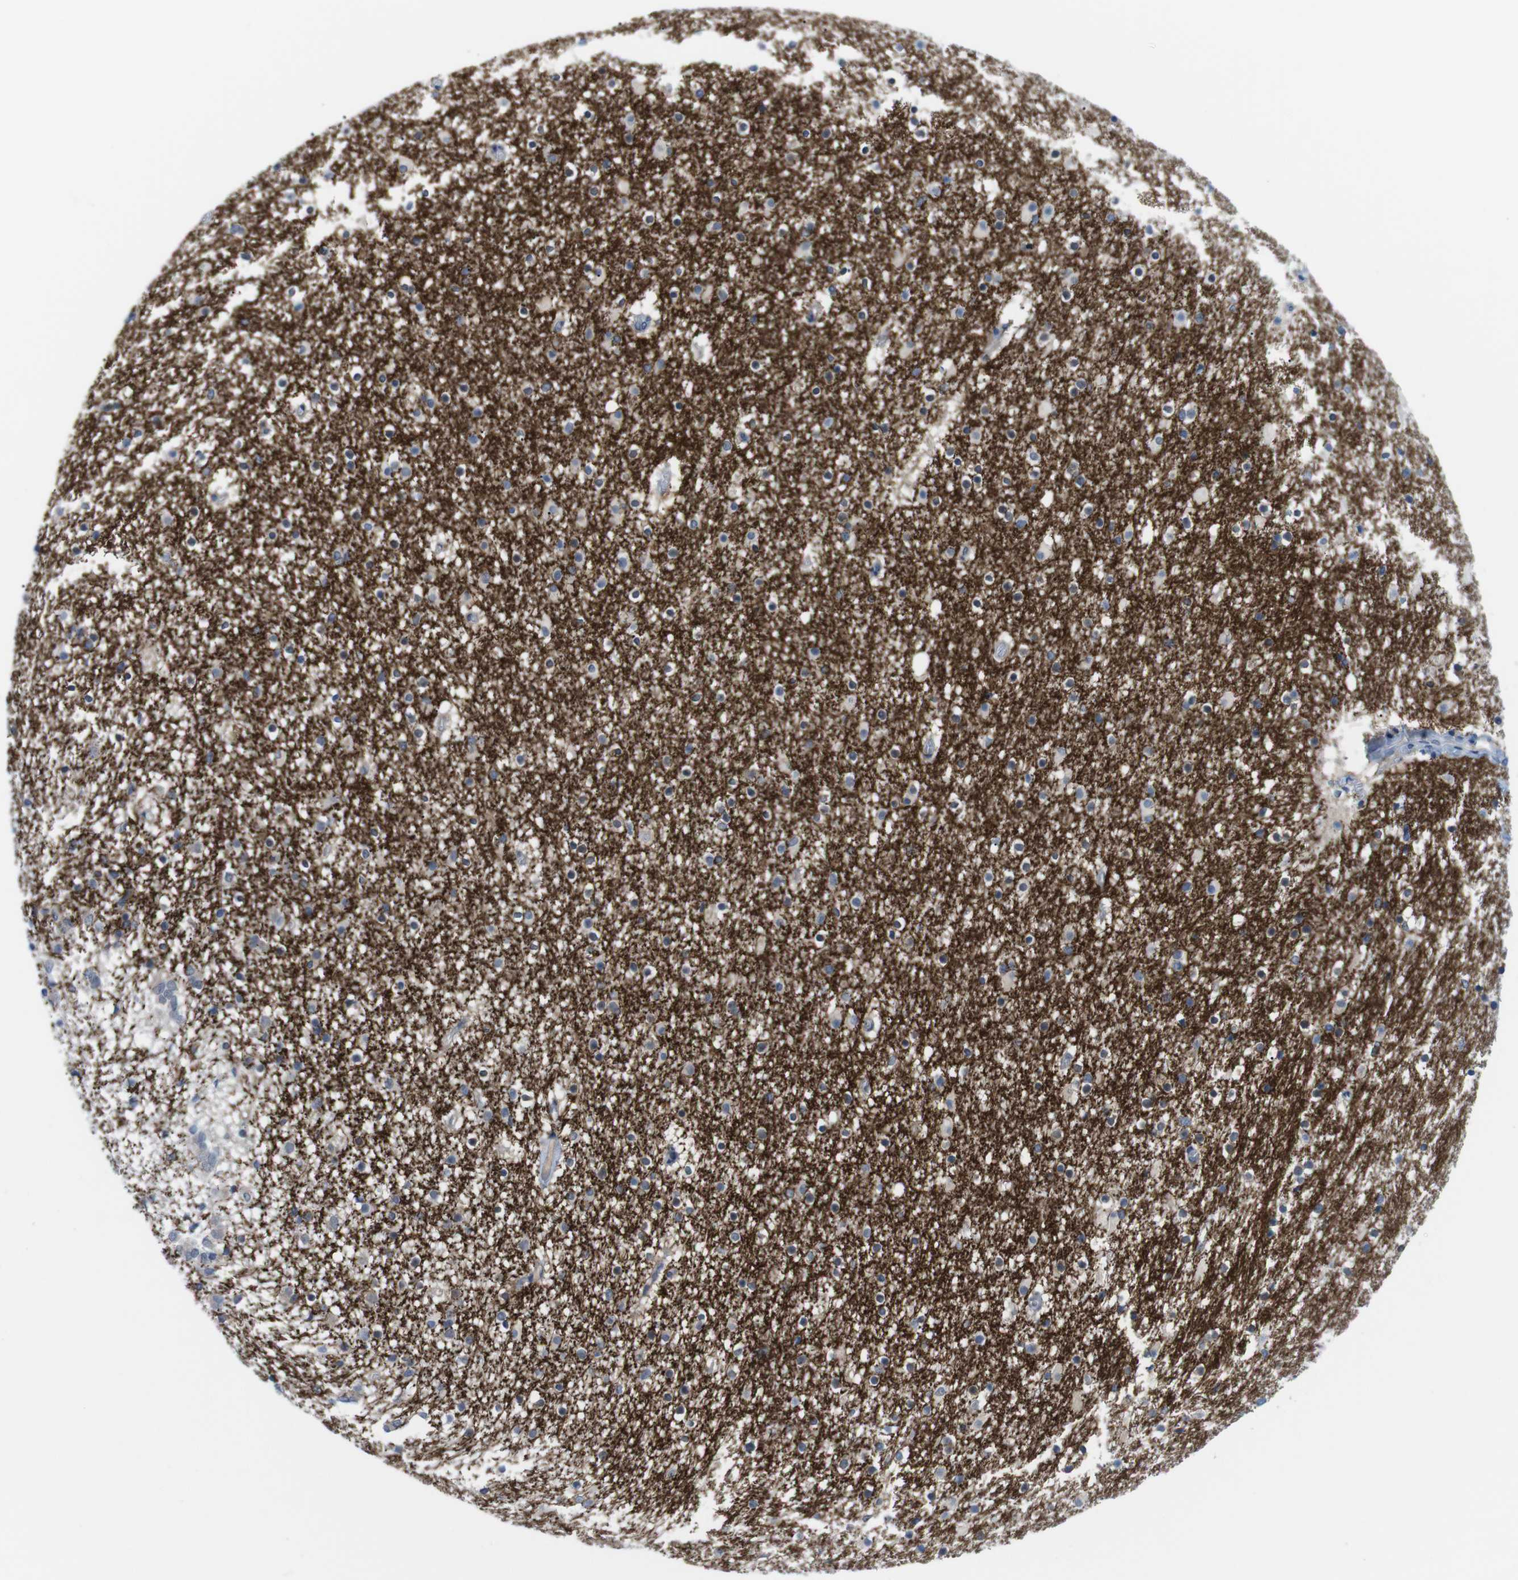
{"staining": {"intensity": "moderate", "quantity": "<25%", "location": "cytoplasmic/membranous"}, "tissue": "caudate", "cell_type": "Glial cells", "image_type": "normal", "snomed": [{"axis": "morphology", "description": "Normal tissue, NOS"}, {"axis": "topography", "description": "Lateral ventricle wall"}], "caption": "Approximately <25% of glial cells in normal caudate reveal moderate cytoplasmic/membranous protein staining as visualized by brown immunohistochemical staining.", "gene": "CD300C", "patient": {"sex": "male", "age": 45}}